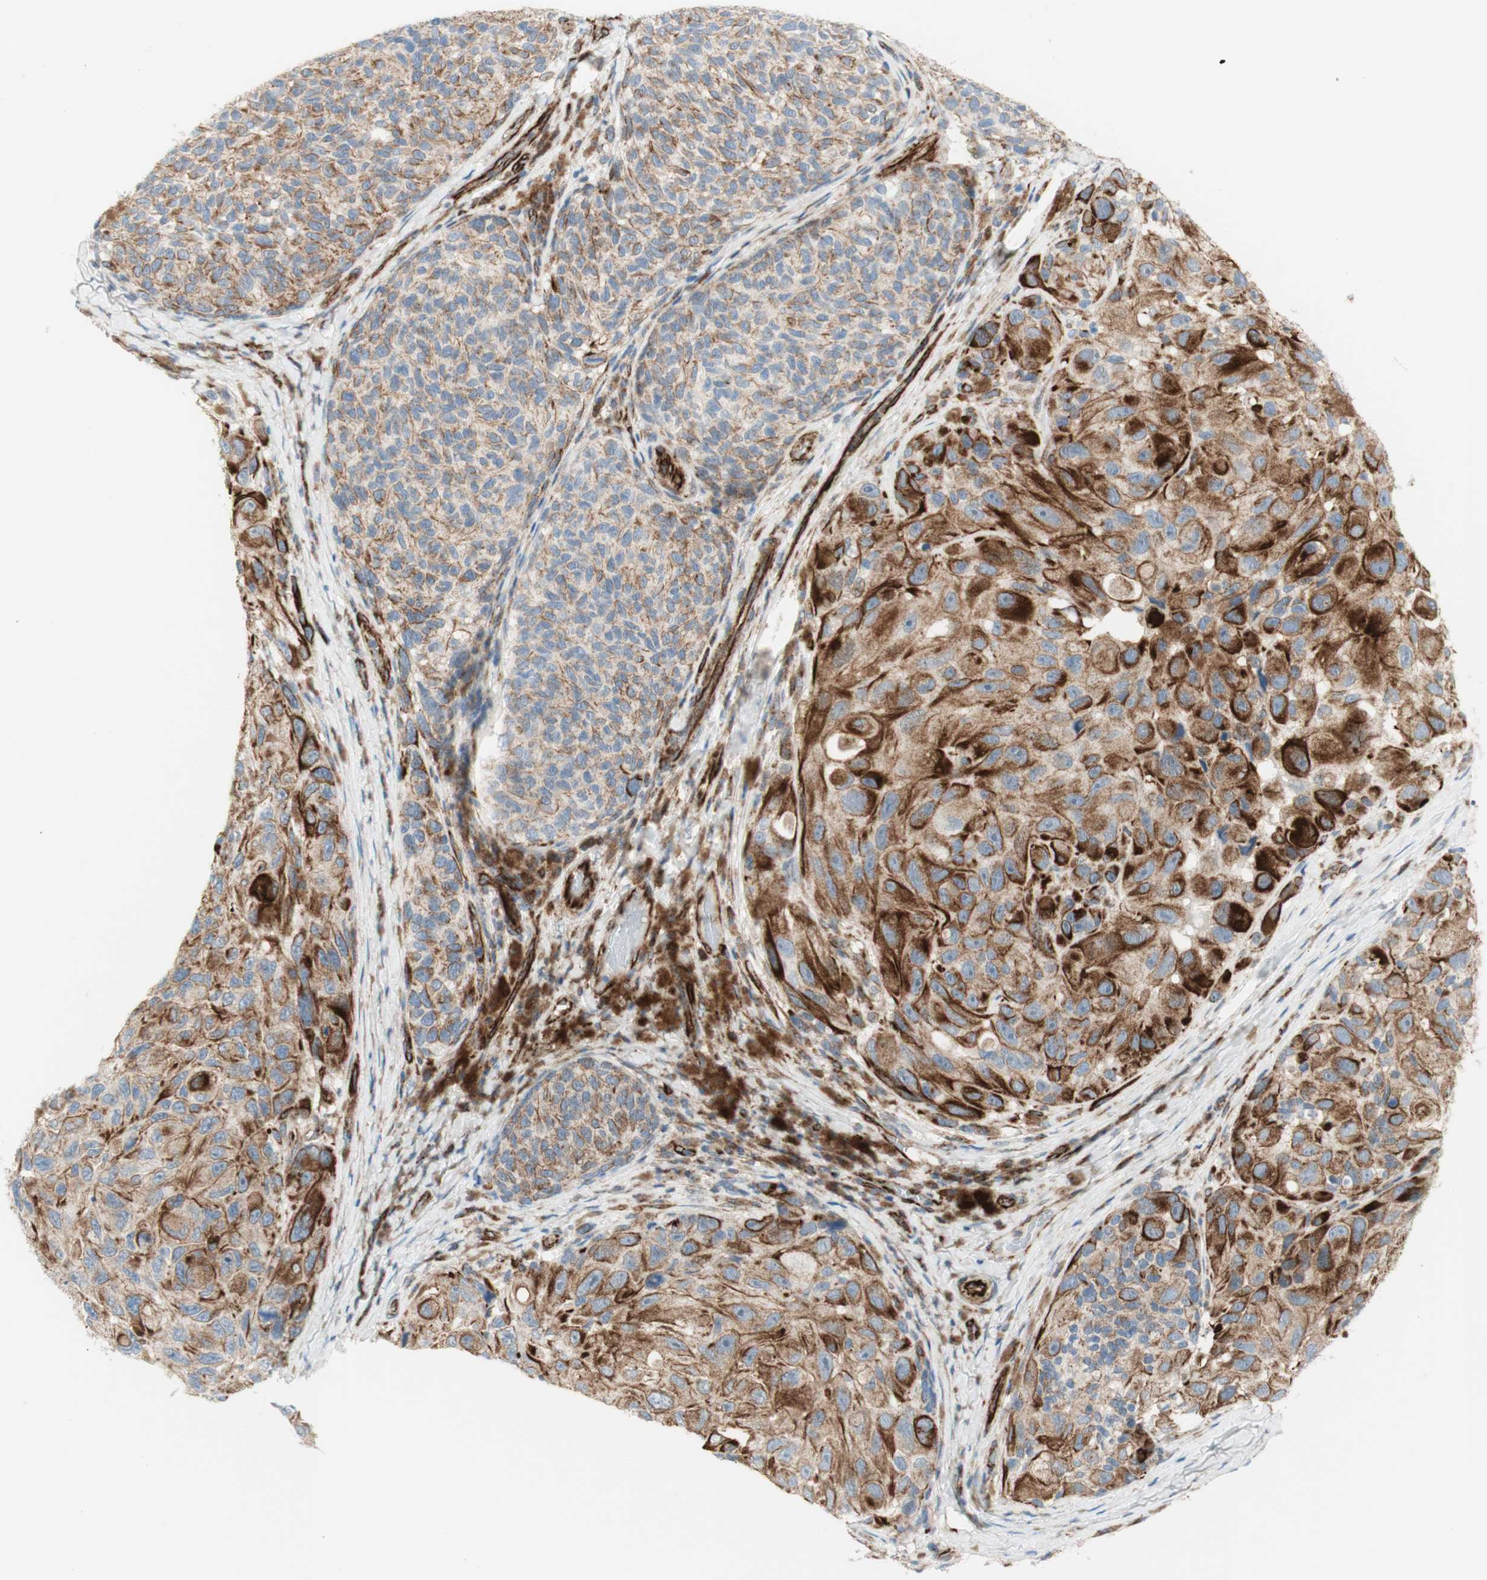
{"staining": {"intensity": "strong", "quantity": "25%-75%", "location": "cytoplasmic/membranous"}, "tissue": "melanoma", "cell_type": "Tumor cells", "image_type": "cancer", "snomed": [{"axis": "morphology", "description": "Malignant melanoma, NOS"}, {"axis": "topography", "description": "Skin"}], "caption": "An immunohistochemistry photomicrograph of tumor tissue is shown. Protein staining in brown highlights strong cytoplasmic/membranous positivity in malignant melanoma within tumor cells. (DAB (3,3'-diaminobenzidine) IHC, brown staining for protein, blue staining for nuclei).", "gene": "POU2AF1", "patient": {"sex": "female", "age": 73}}